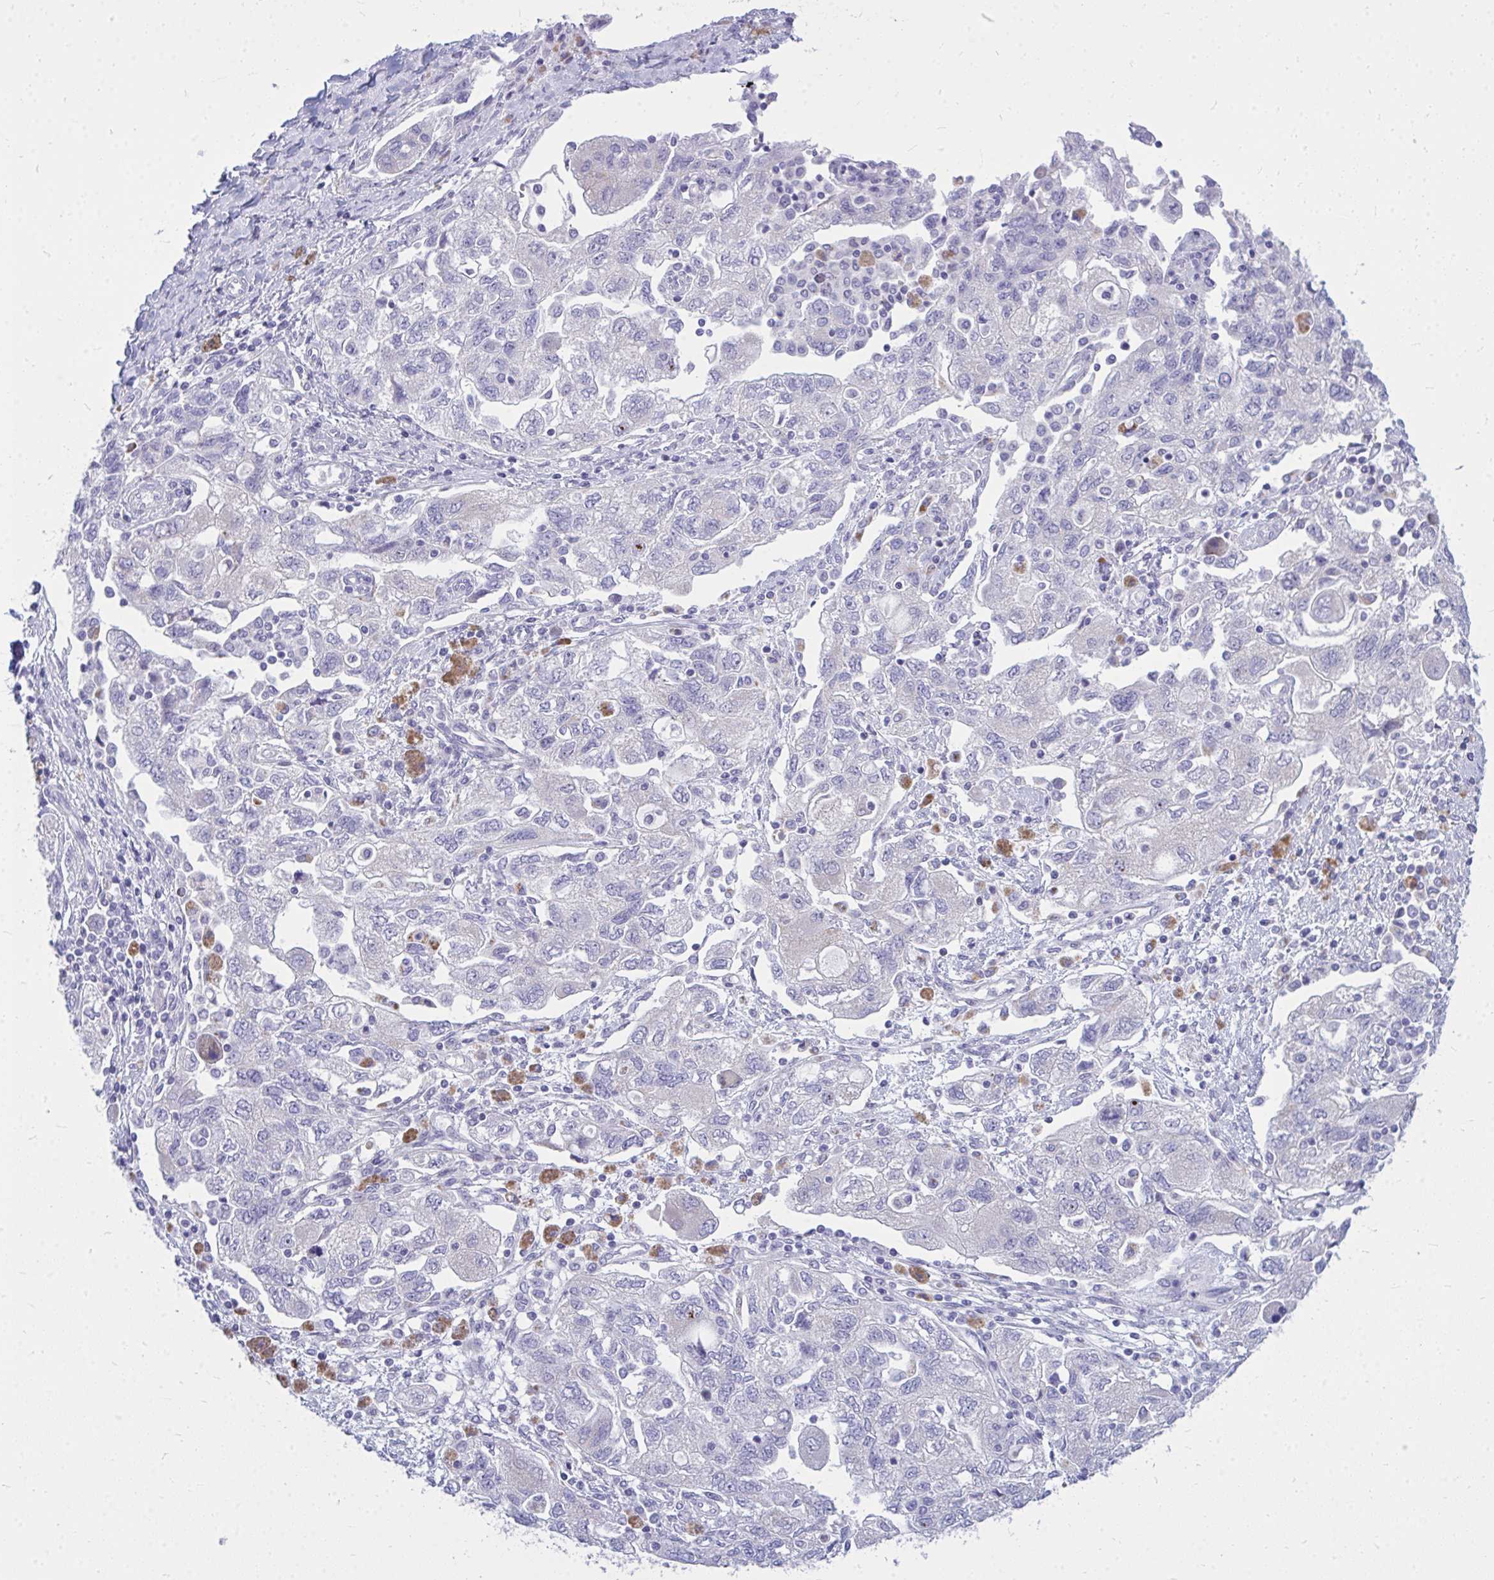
{"staining": {"intensity": "negative", "quantity": "none", "location": "none"}, "tissue": "ovarian cancer", "cell_type": "Tumor cells", "image_type": "cancer", "snomed": [{"axis": "morphology", "description": "Carcinoma, NOS"}, {"axis": "morphology", "description": "Cystadenocarcinoma, serous, NOS"}, {"axis": "topography", "description": "Ovary"}], "caption": "The image reveals no significant staining in tumor cells of ovarian cancer (carcinoma). The staining was performed using DAB (3,3'-diaminobenzidine) to visualize the protein expression in brown, while the nuclei were stained in blue with hematoxylin (Magnification: 20x).", "gene": "ZSCAN25", "patient": {"sex": "female", "age": 69}}